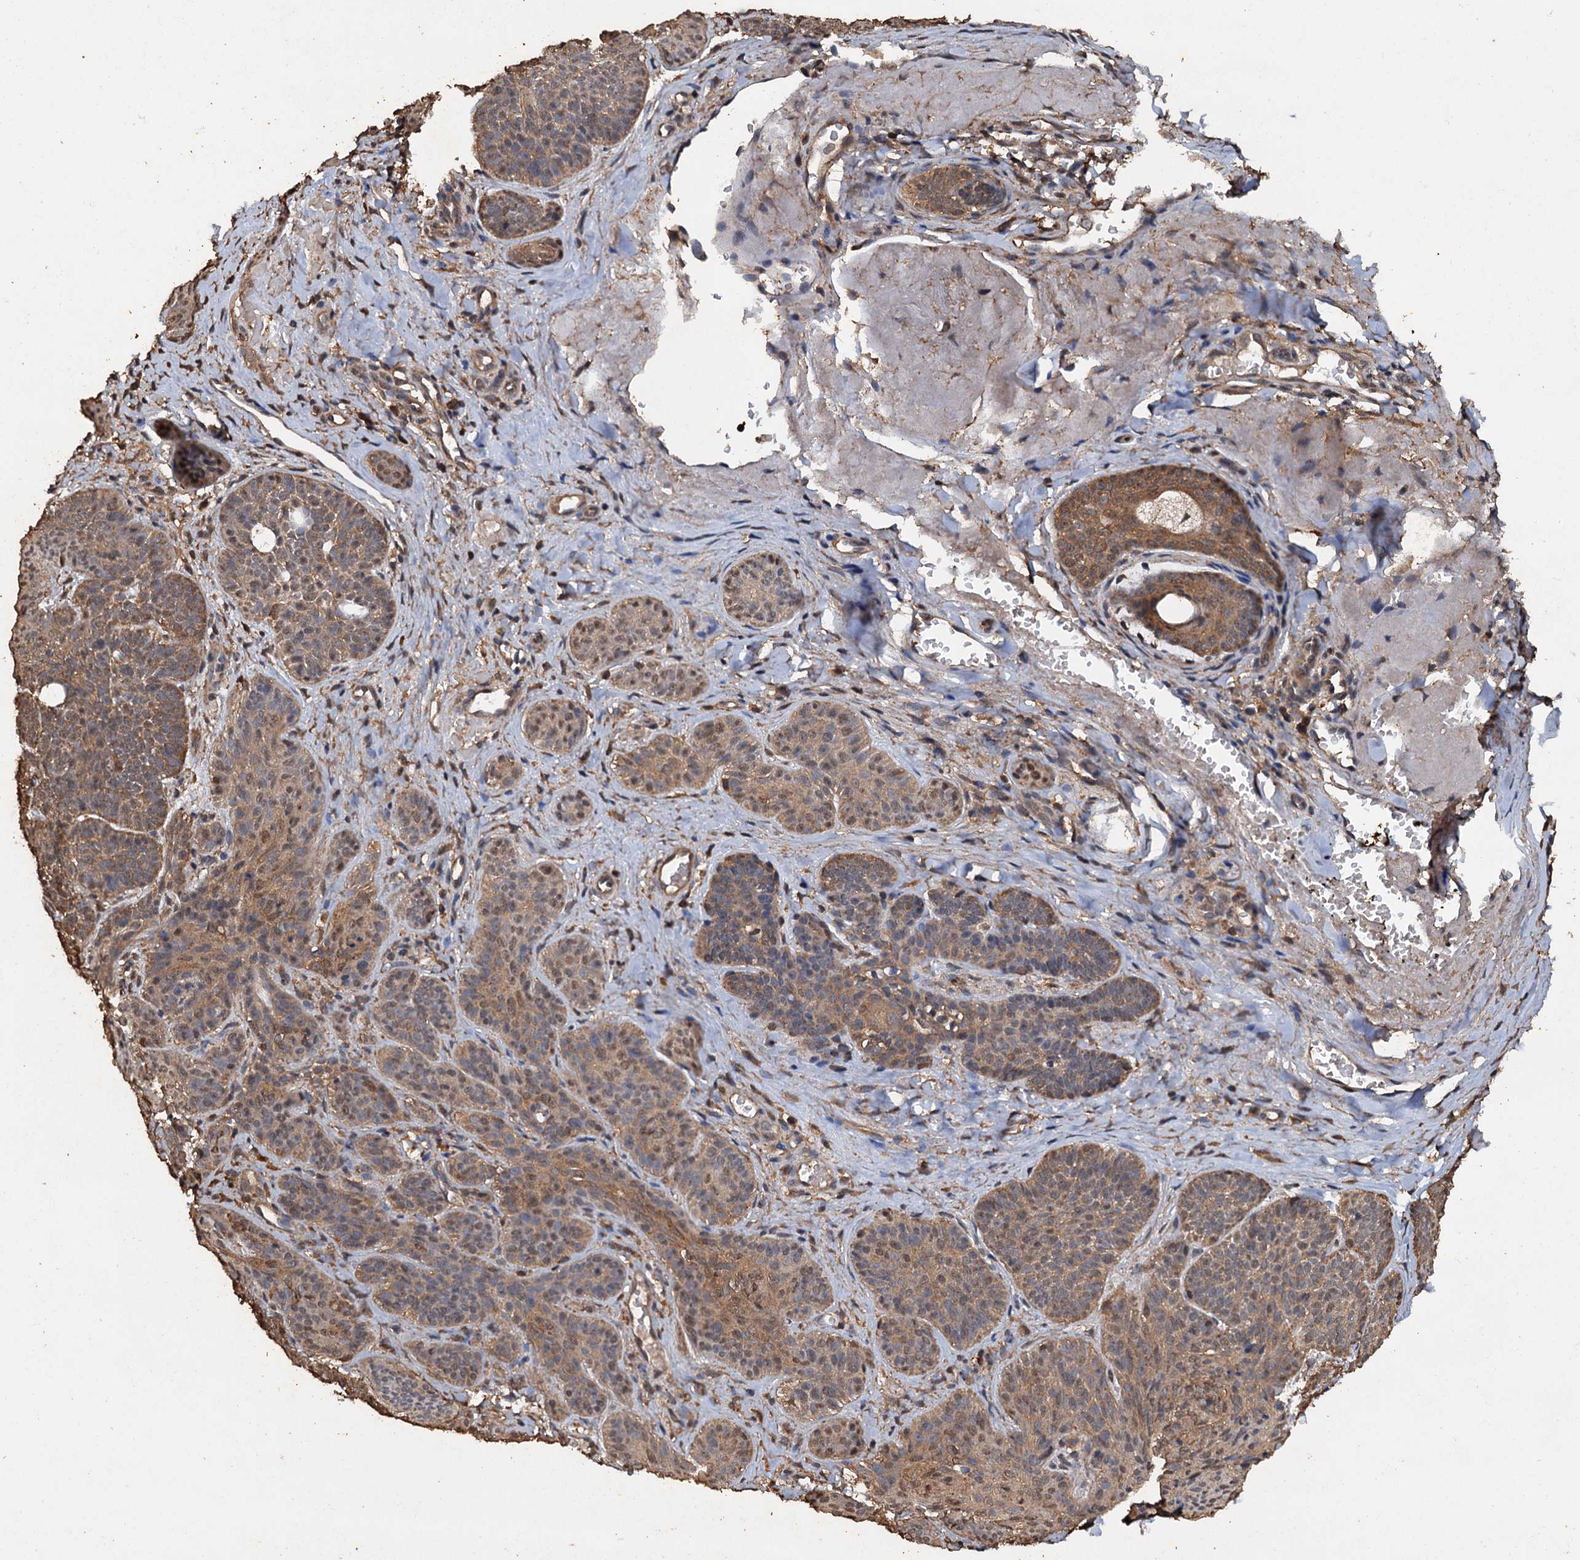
{"staining": {"intensity": "moderate", "quantity": ">75%", "location": "cytoplasmic/membranous,nuclear"}, "tissue": "skin cancer", "cell_type": "Tumor cells", "image_type": "cancer", "snomed": [{"axis": "morphology", "description": "Basal cell carcinoma"}, {"axis": "topography", "description": "Skin"}], "caption": "Protein positivity by immunohistochemistry exhibits moderate cytoplasmic/membranous and nuclear positivity in approximately >75% of tumor cells in skin cancer (basal cell carcinoma).", "gene": "PSMD9", "patient": {"sex": "male", "age": 85}}